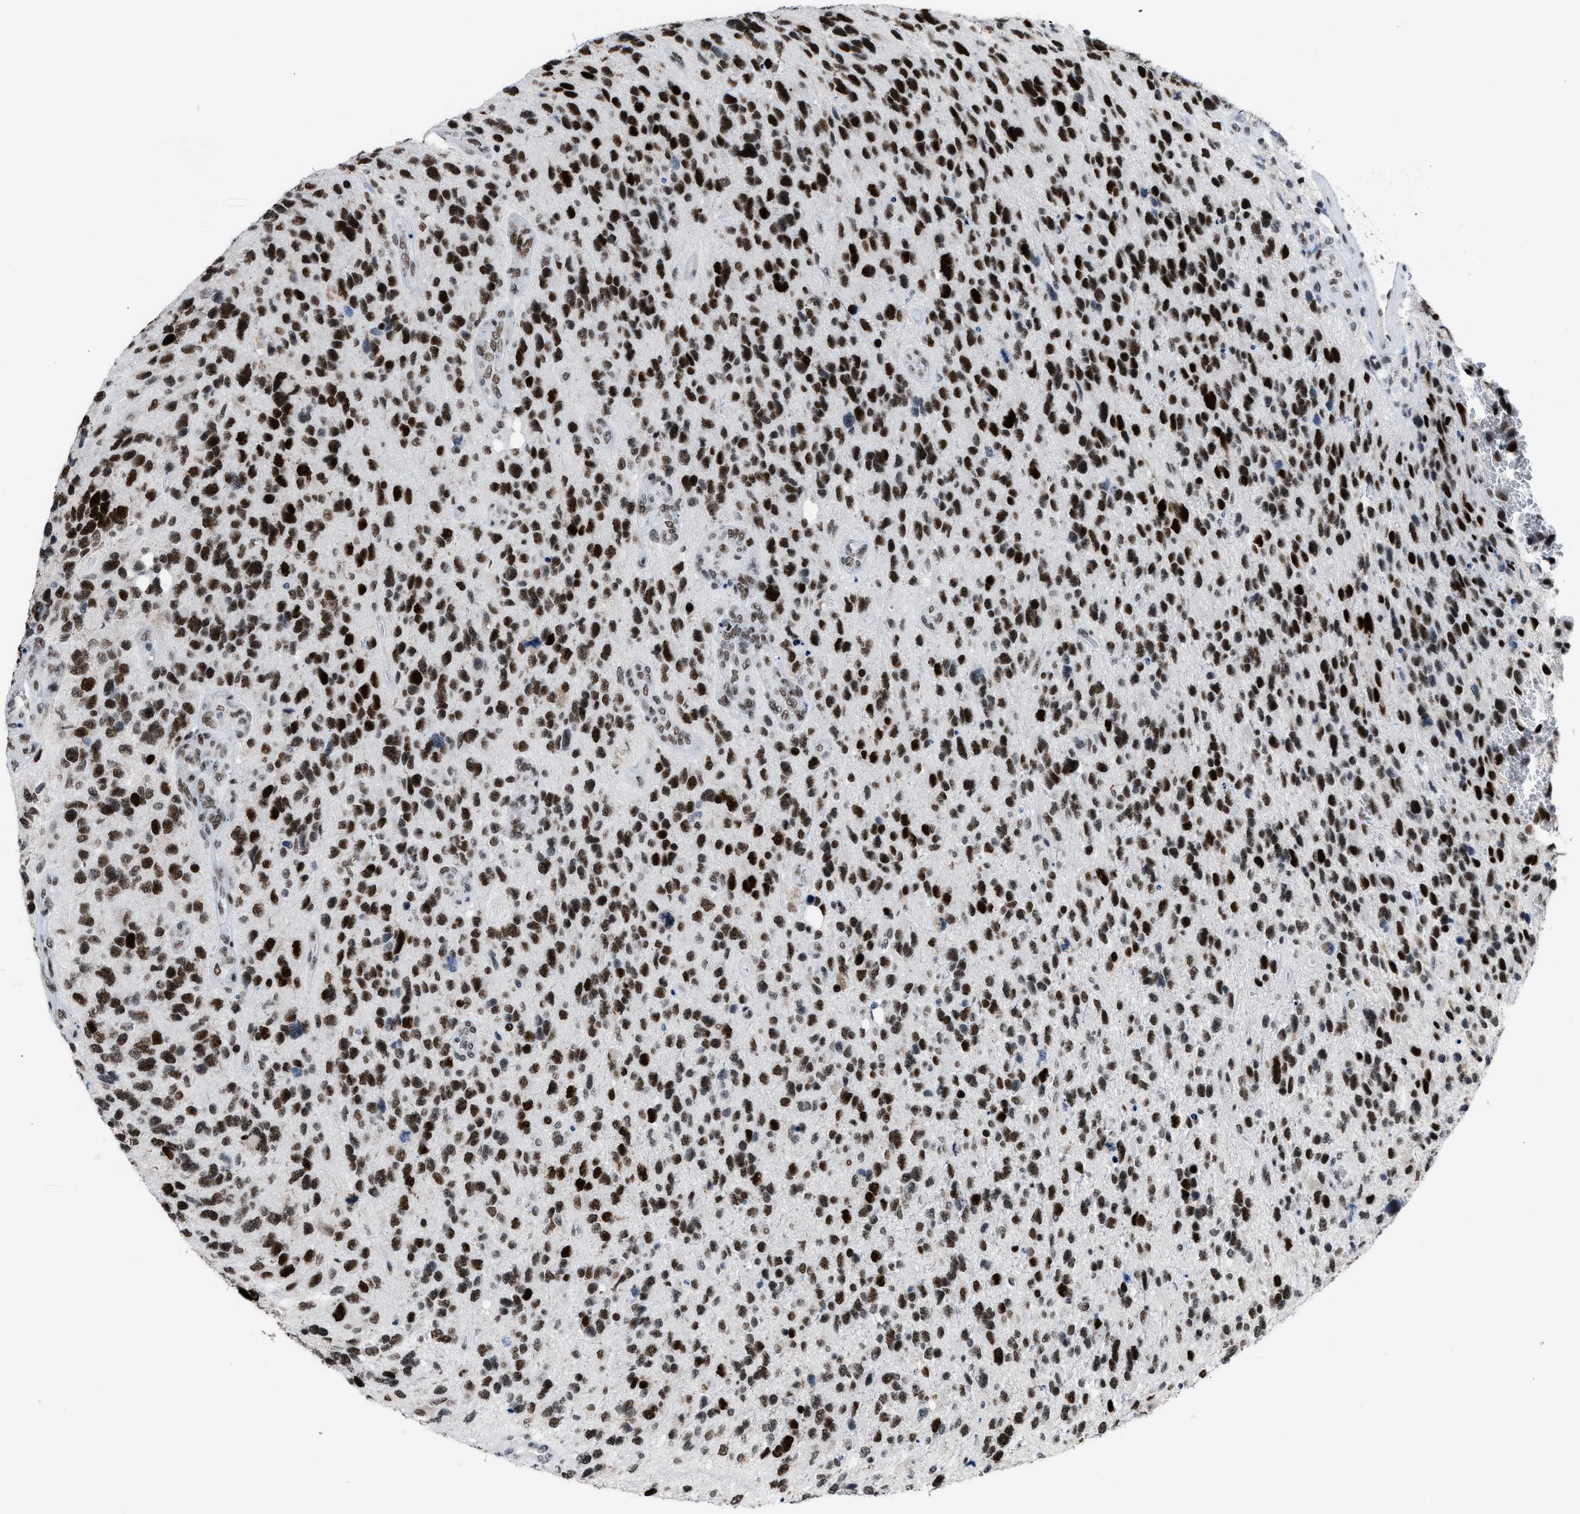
{"staining": {"intensity": "strong", "quantity": ">75%", "location": "nuclear"}, "tissue": "glioma", "cell_type": "Tumor cells", "image_type": "cancer", "snomed": [{"axis": "morphology", "description": "Glioma, malignant, High grade"}, {"axis": "topography", "description": "Brain"}], "caption": "This histopathology image exhibits immunohistochemistry staining of human malignant glioma (high-grade), with high strong nuclear staining in about >75% of tumor cells.", "gene": "TERF2IP", "patient": {"sex": "female", "age": 58}}